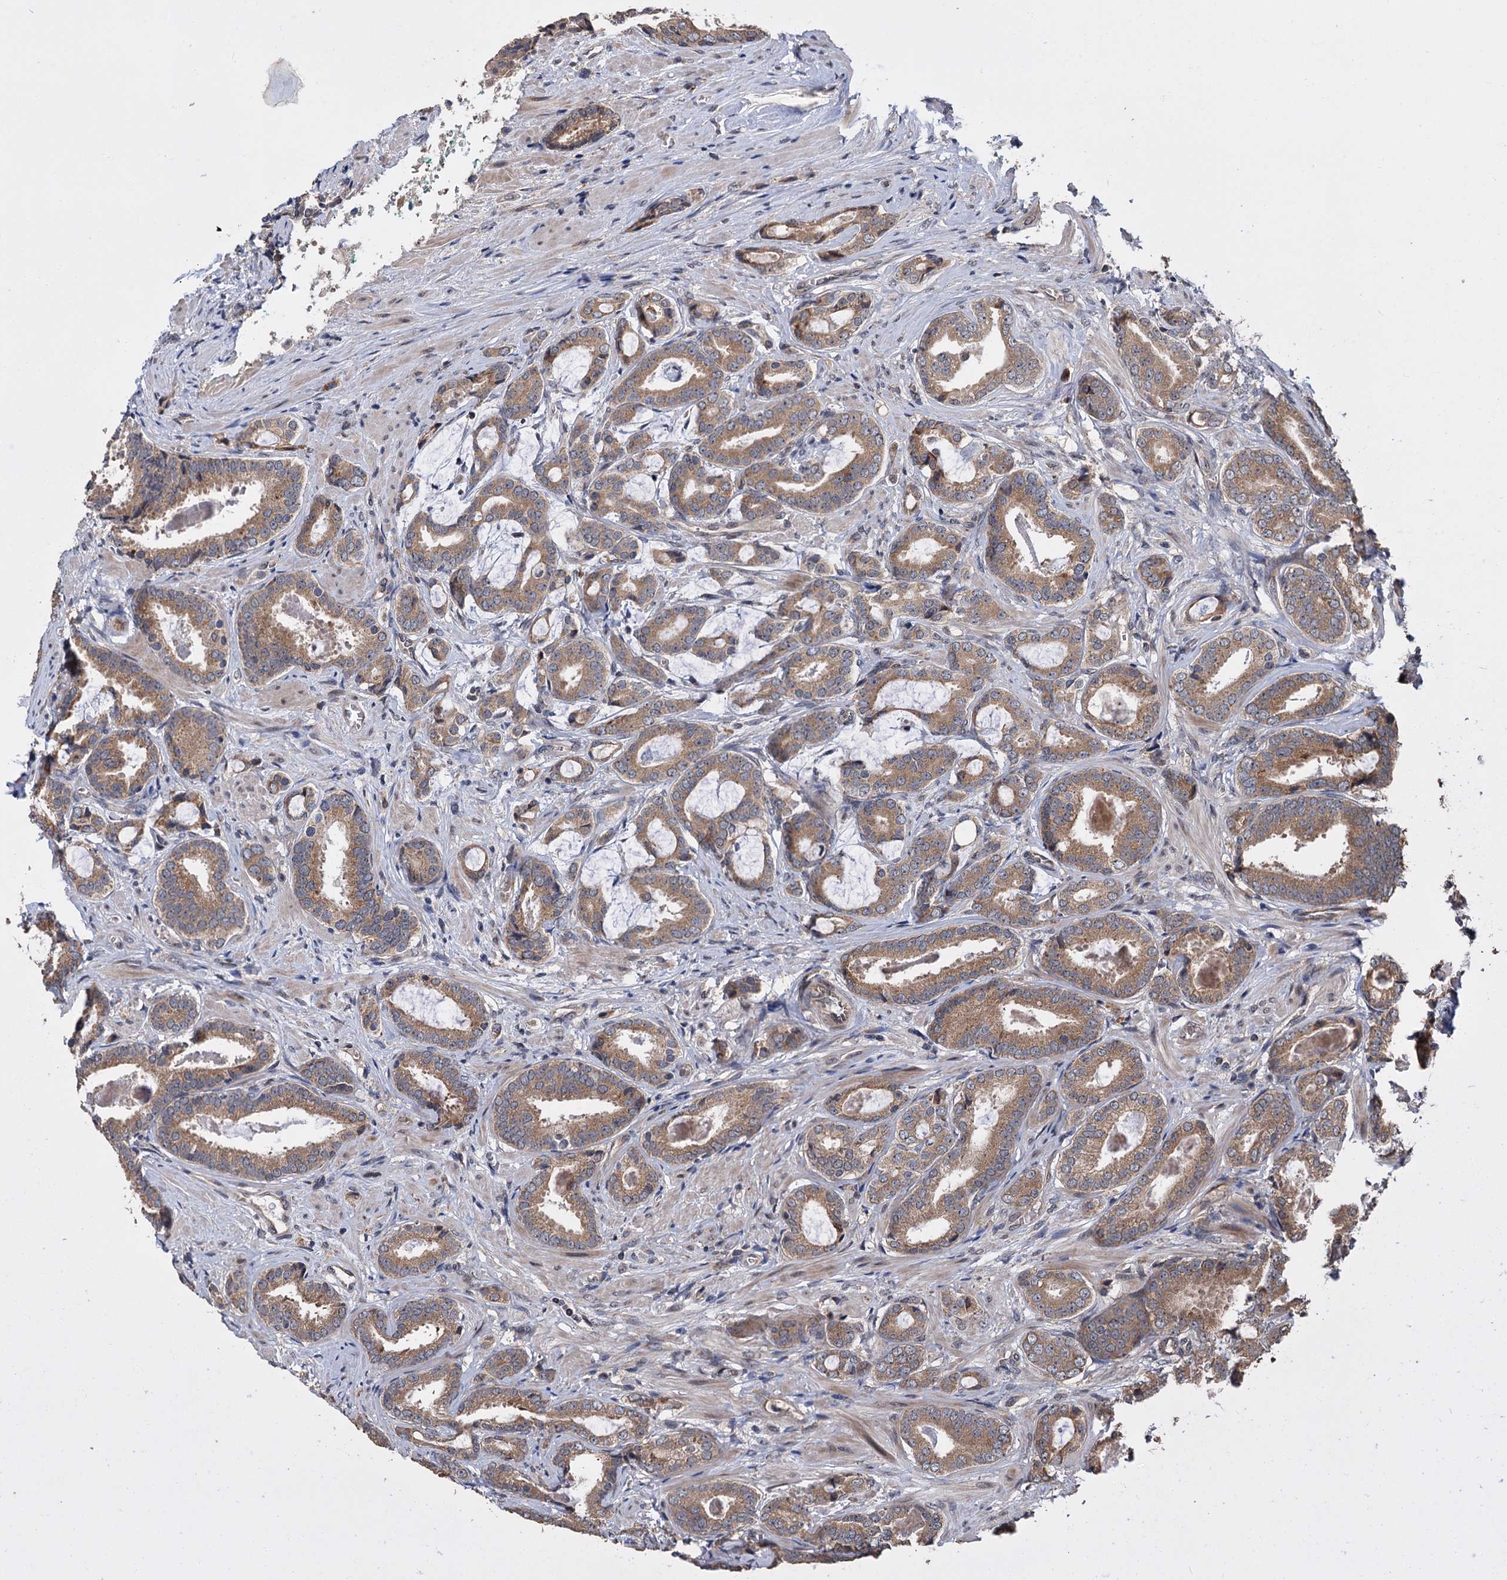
{"staining": {"intensity": "moderate", "quantity": ">75%", "location": "cytoplasmic/membranous"}, "tissue": "prostate cancer", "cell_type": "Tumor cells", "image_type": "cancer", "snomed": [{"axis": "morphology", "description": "Adenocarcinoma, High grade"}, {"axis": "topography", "description": "Prostate"}], "caption": "The histopathology image reveals a brown stain indicating the presence of a protein in the cytoplasmic/membranous of tumor cells in prostate cancer (adenocarcinoma (high-grade)). (DAB (3,3'-diaminobenzidine) IHC with brightfield microscopy, high magnification).", "gene": "KANSL2", "patient": {"sex": "male", "age": 60}}